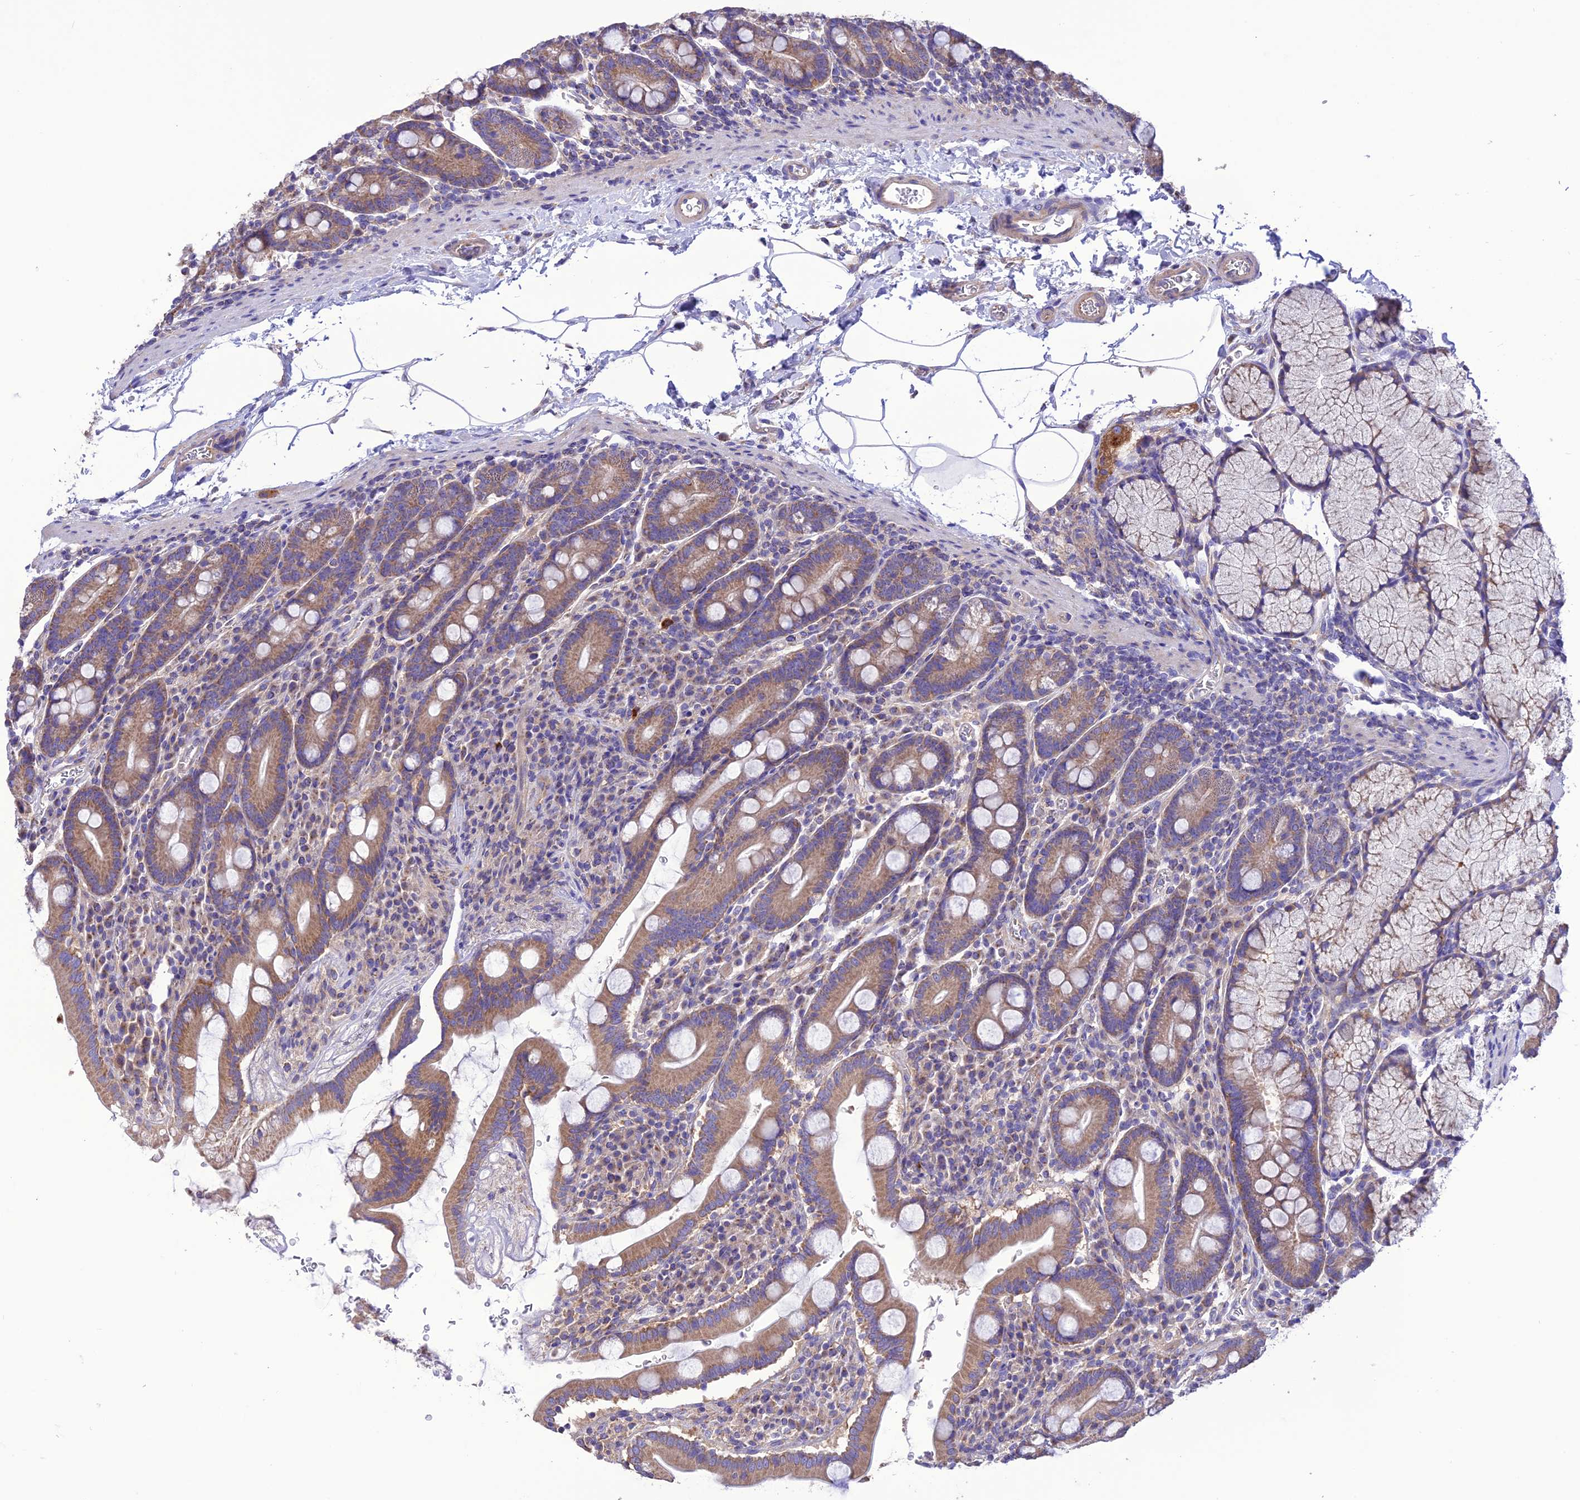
{"staining": {"intensity": "moderate", "quantity": ">75%", "location": "cytoplasmic/membranous"}, "tissue": "duodenum", "cell_type": "Glandular cells", "image_type": "normal", "snomed": [{"axis": "morphology", "description": "Normal tissue, NOS"}, {"axis": "topography", "description": "Duodenum"}], "caption": "Human duodenum stained with a brown dye displays moderate cytoplasmic/membranous positive expression in about >75% of glandular cells.", "gene": "MAP3K12", "patient": {"sex": "male", "age": 35}}